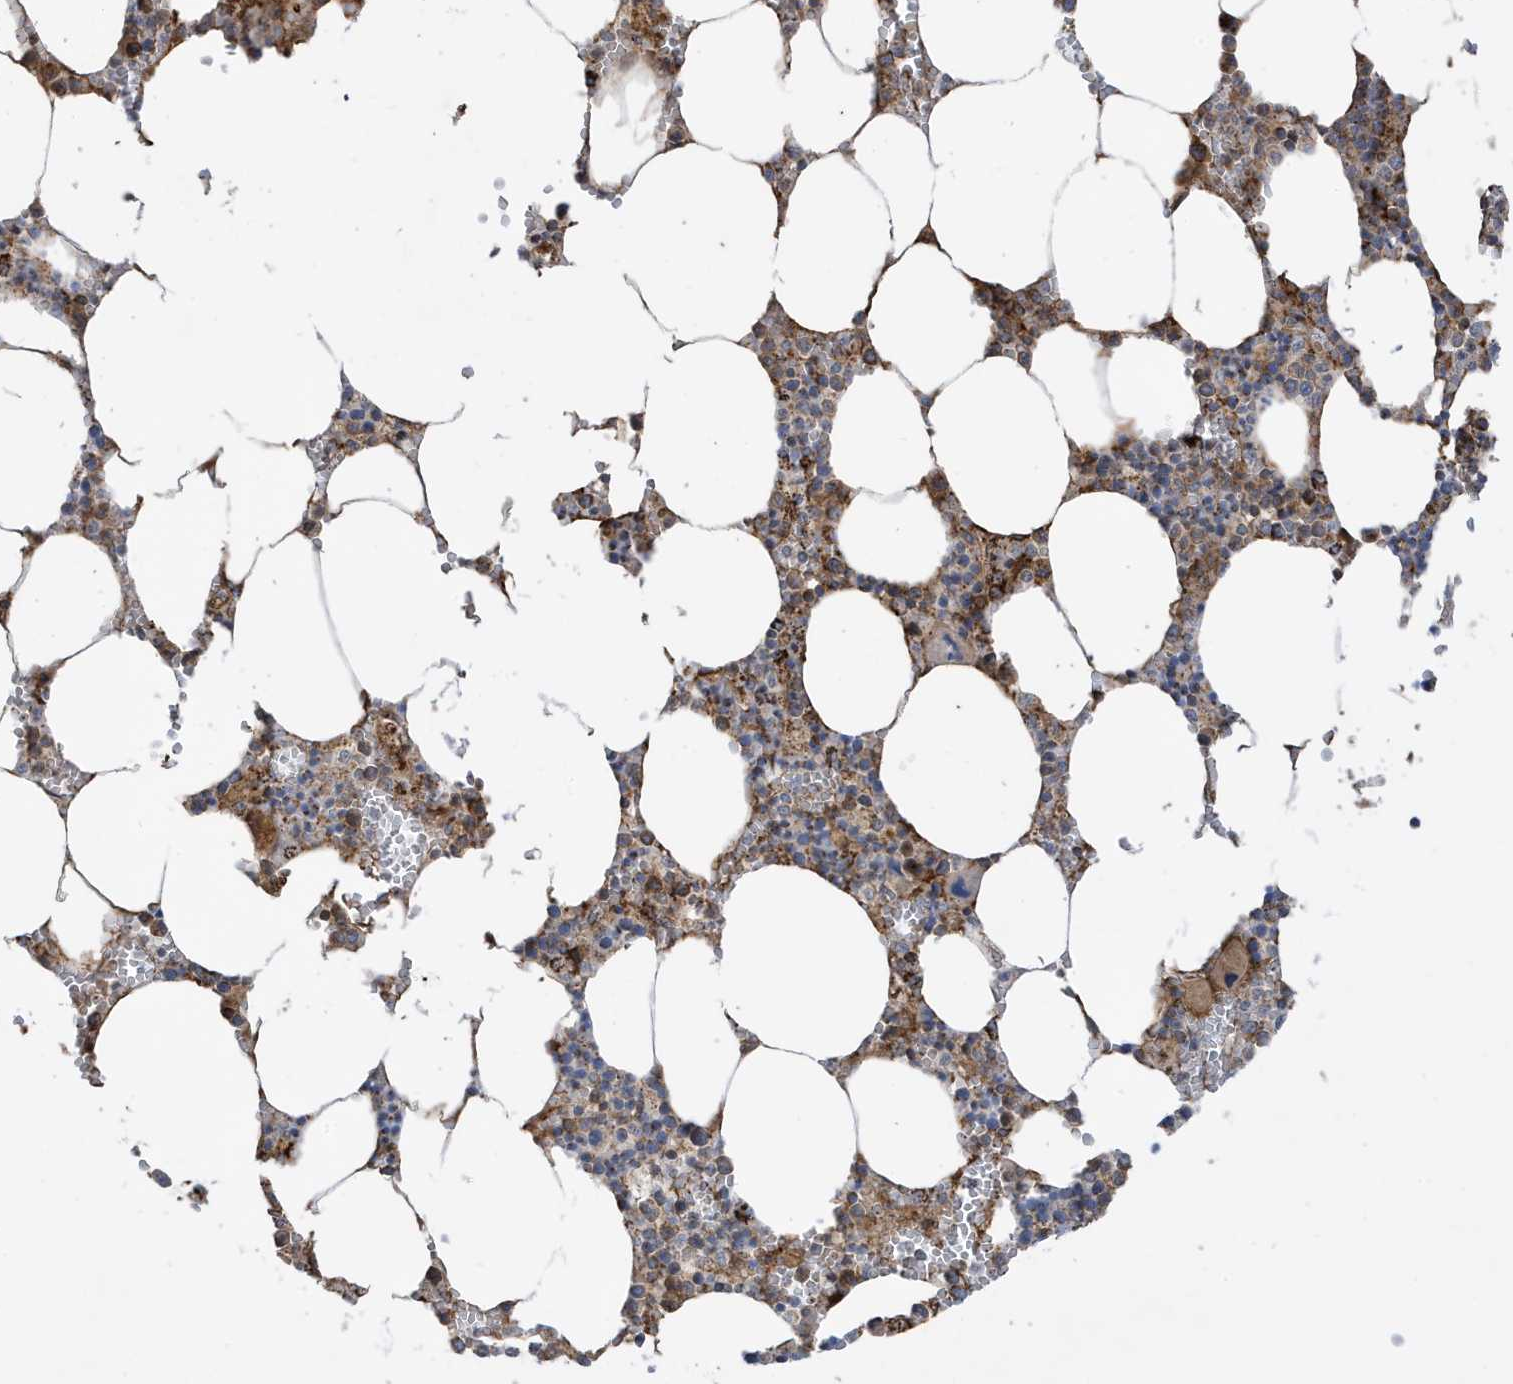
{"staining": {"intensity": "moderate", "quantity": "25%-75%", "location": "cytoplasmic/membranous"}, "tissue": "bone marrow", "cell_type": "Hematopoietic cells", "image_type": "normal", "snomed": [{"axis": "morphology", "description": "Normal tissue, NOS"}, {"axis": "topography", "description": "Bone marrow"}], "caption": "This histopathology image reveals immunohistochemistry (IHC) staining of benign bone marrow, with medium moderate cytoplasmic/membranous expression in approximately 25%-75% of hematopoietic cells.", "gene": "IFT57", "patient": {"sex": "male", "age": 70}}